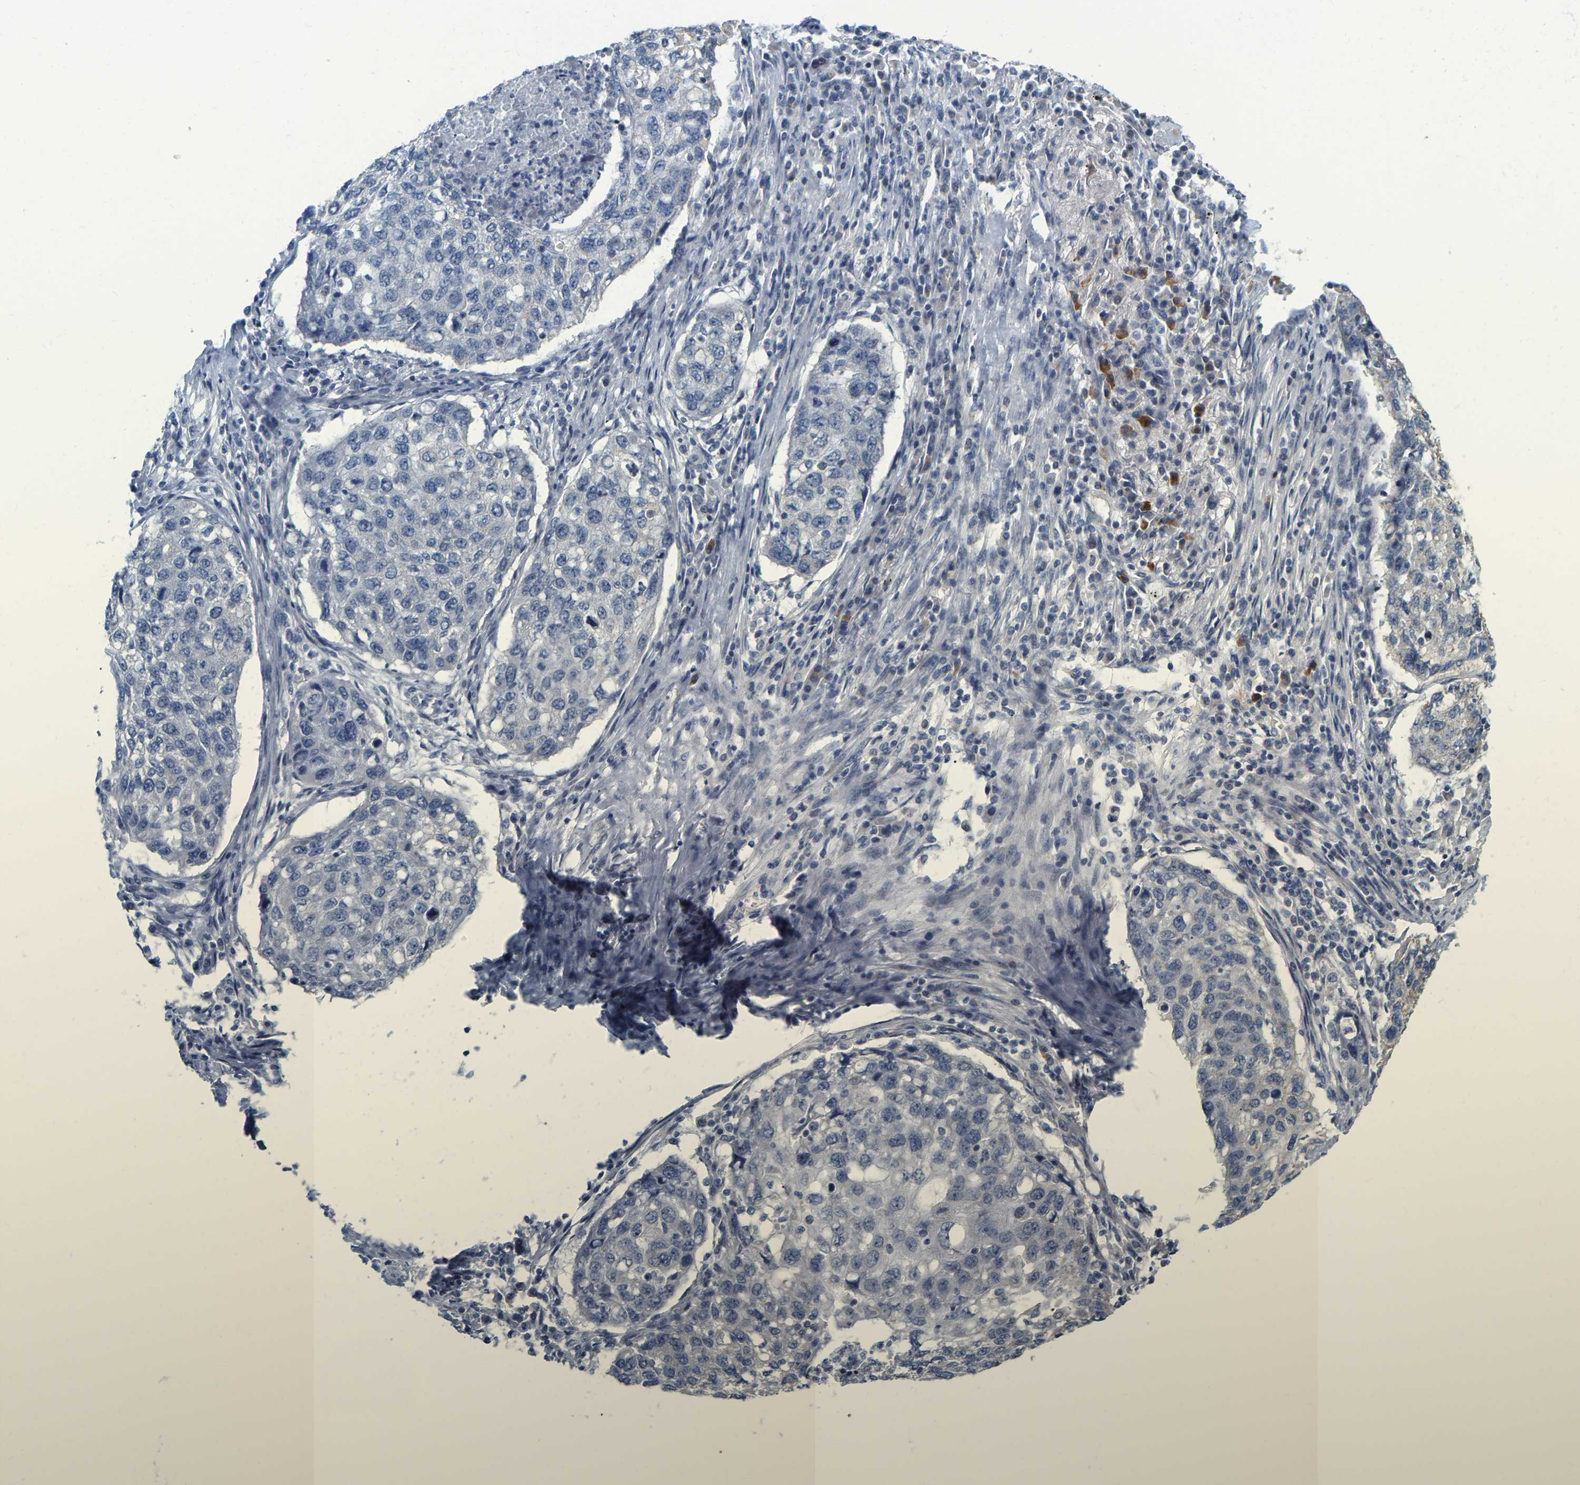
{"staining": {"intensity": "negative", "quantity": "none", "location": "none"}, "tissue": "lung cancer", "cell_type": "Tumor cells", "image_type": "cancer", "snomed": [{"axis": "morphology", "description": "Squamous cell carcinoma, NOS"}, {"axis": "topography", "description": "Lung"}], "caption": "Immunohistochemical staining of human lung cancer reveals no significant expression in tumor cells. (DAB IHC visualized using brightfield microscopy, high magnification).", "gene": "SSH1", "patient": {"sex": "female", "age": 63}}